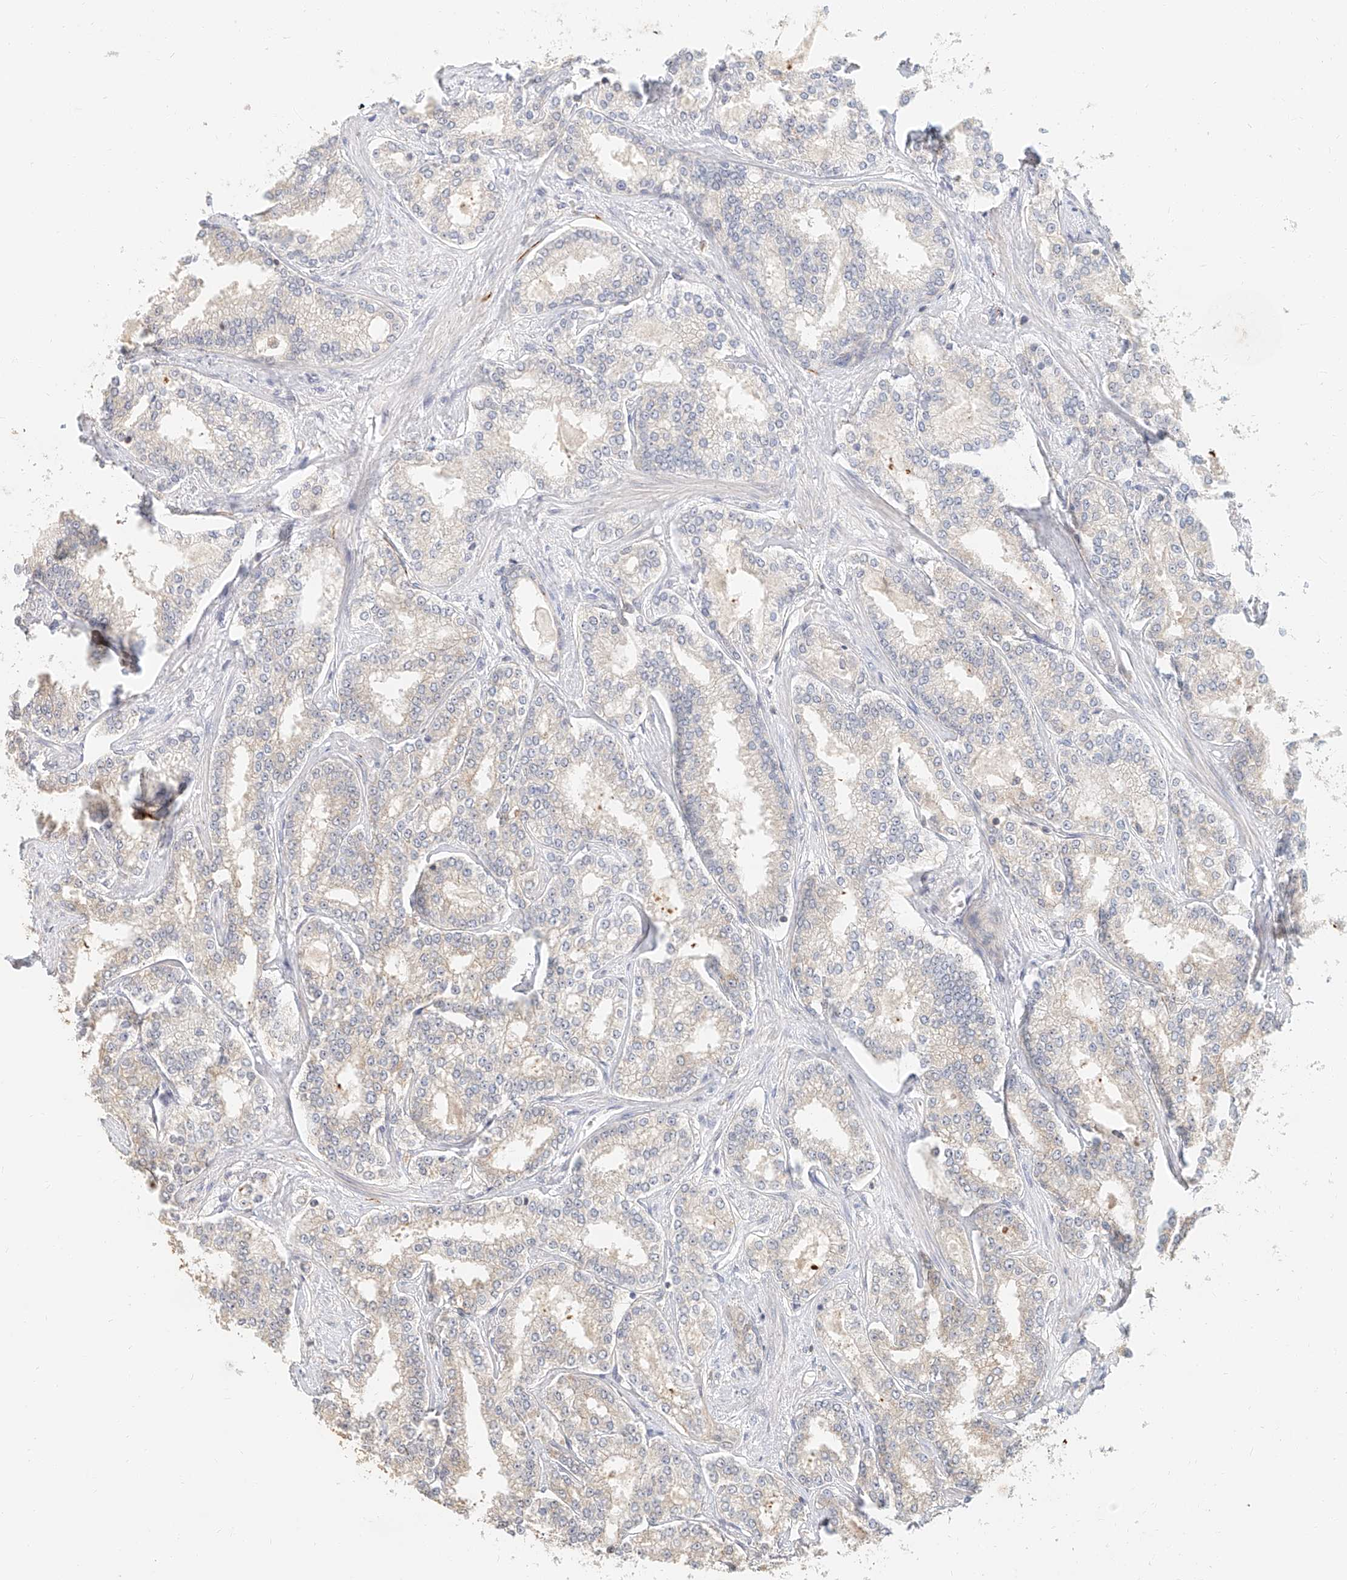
{"staining": {"intensity": "negative", "quantity": "none", "location": "none"}, "tissue": "prostate cancer", "cell_type": "Tumor cells", "image_type": "cancer", "snomed": [{"axis": "morphology", "description": "Normal tissue, NOS"}, {"axis": "morphology", "description": "Adenocarcinoma, High grade"}, {"axis": "topography", "description": "Prostate"}], "caption": "Prostate cancer (adenocarcinoma (high-grade)) was stained to show a protein in brown. There is no significant staining in tumor cells.", "gene": "NAP1L1", "patient": {"sex": "male", "age": 83}}